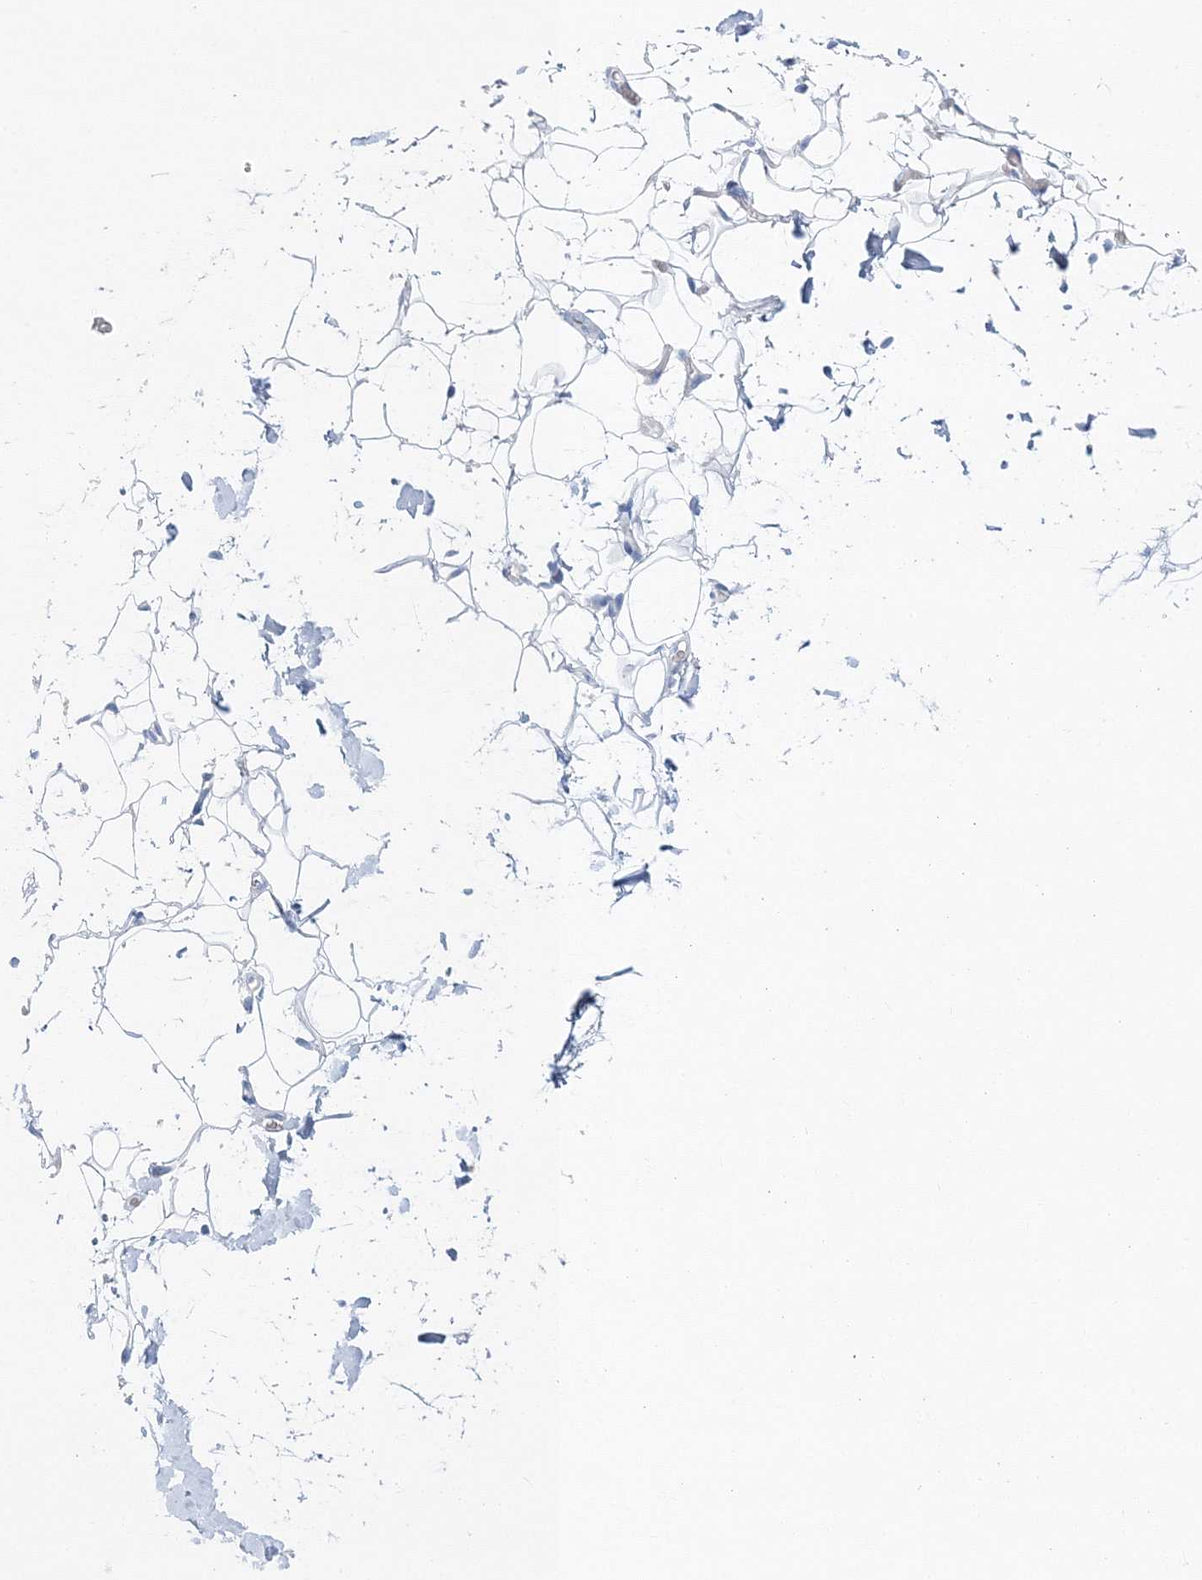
{"staining": {"intensity": "negative", "quantity": "none", "location": "none"}, "tissue": "adipose tissue", "cell_type": "Adipocytes", "image_type": "normal", "snomed": [{"axis": "morphology", "description": "Normal tissue, NOS"}, {"axis": "topography", "description": "Breast"}], "caption": "Protein analysis of unremarkable adipose tissue reveals no significant positivity in adipocytes. (Immunohistochemistry, brightfield microscopy, high magnification).", "gene": "VILL", "patient": {"sex": "female", "age": 26}}